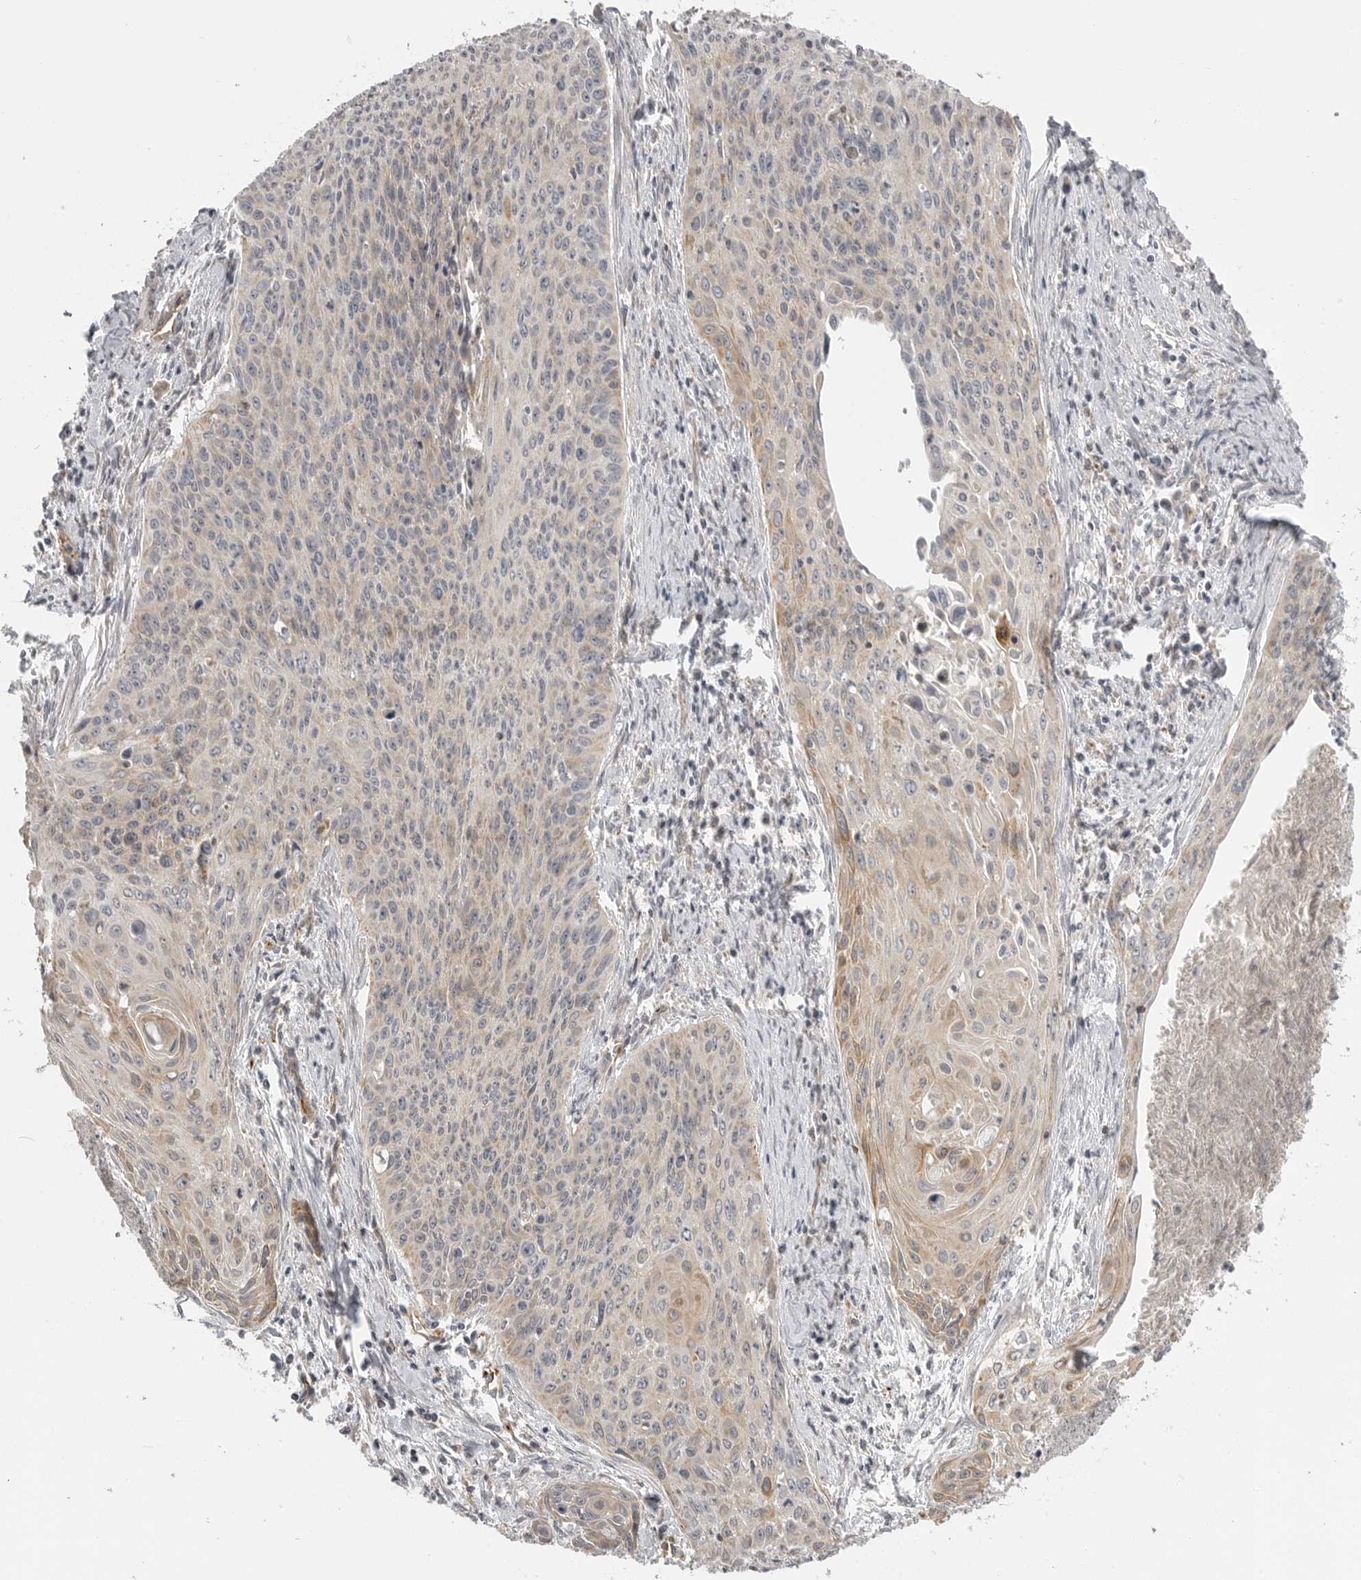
{"staining": {"intensity": "weak", "quantity": "<25%", "location": "cytoplasmic/membranous"}, "tissue": "cervical cancer", "cell_type": "Tumor cells", "image_type": "cancer", "snomed": [{"axis": "morphology", "description": "Squamous cell carcinoma, NOS"}, {"axis": "topography", "description": "Cervix"}], "caption": "Protein analysis of cervical cancer (squamous cell carcinoma) reveals no significant staining in tumor cells.", "gene": "RXFP3", "patient": {"sex": "female", "age": 55}}